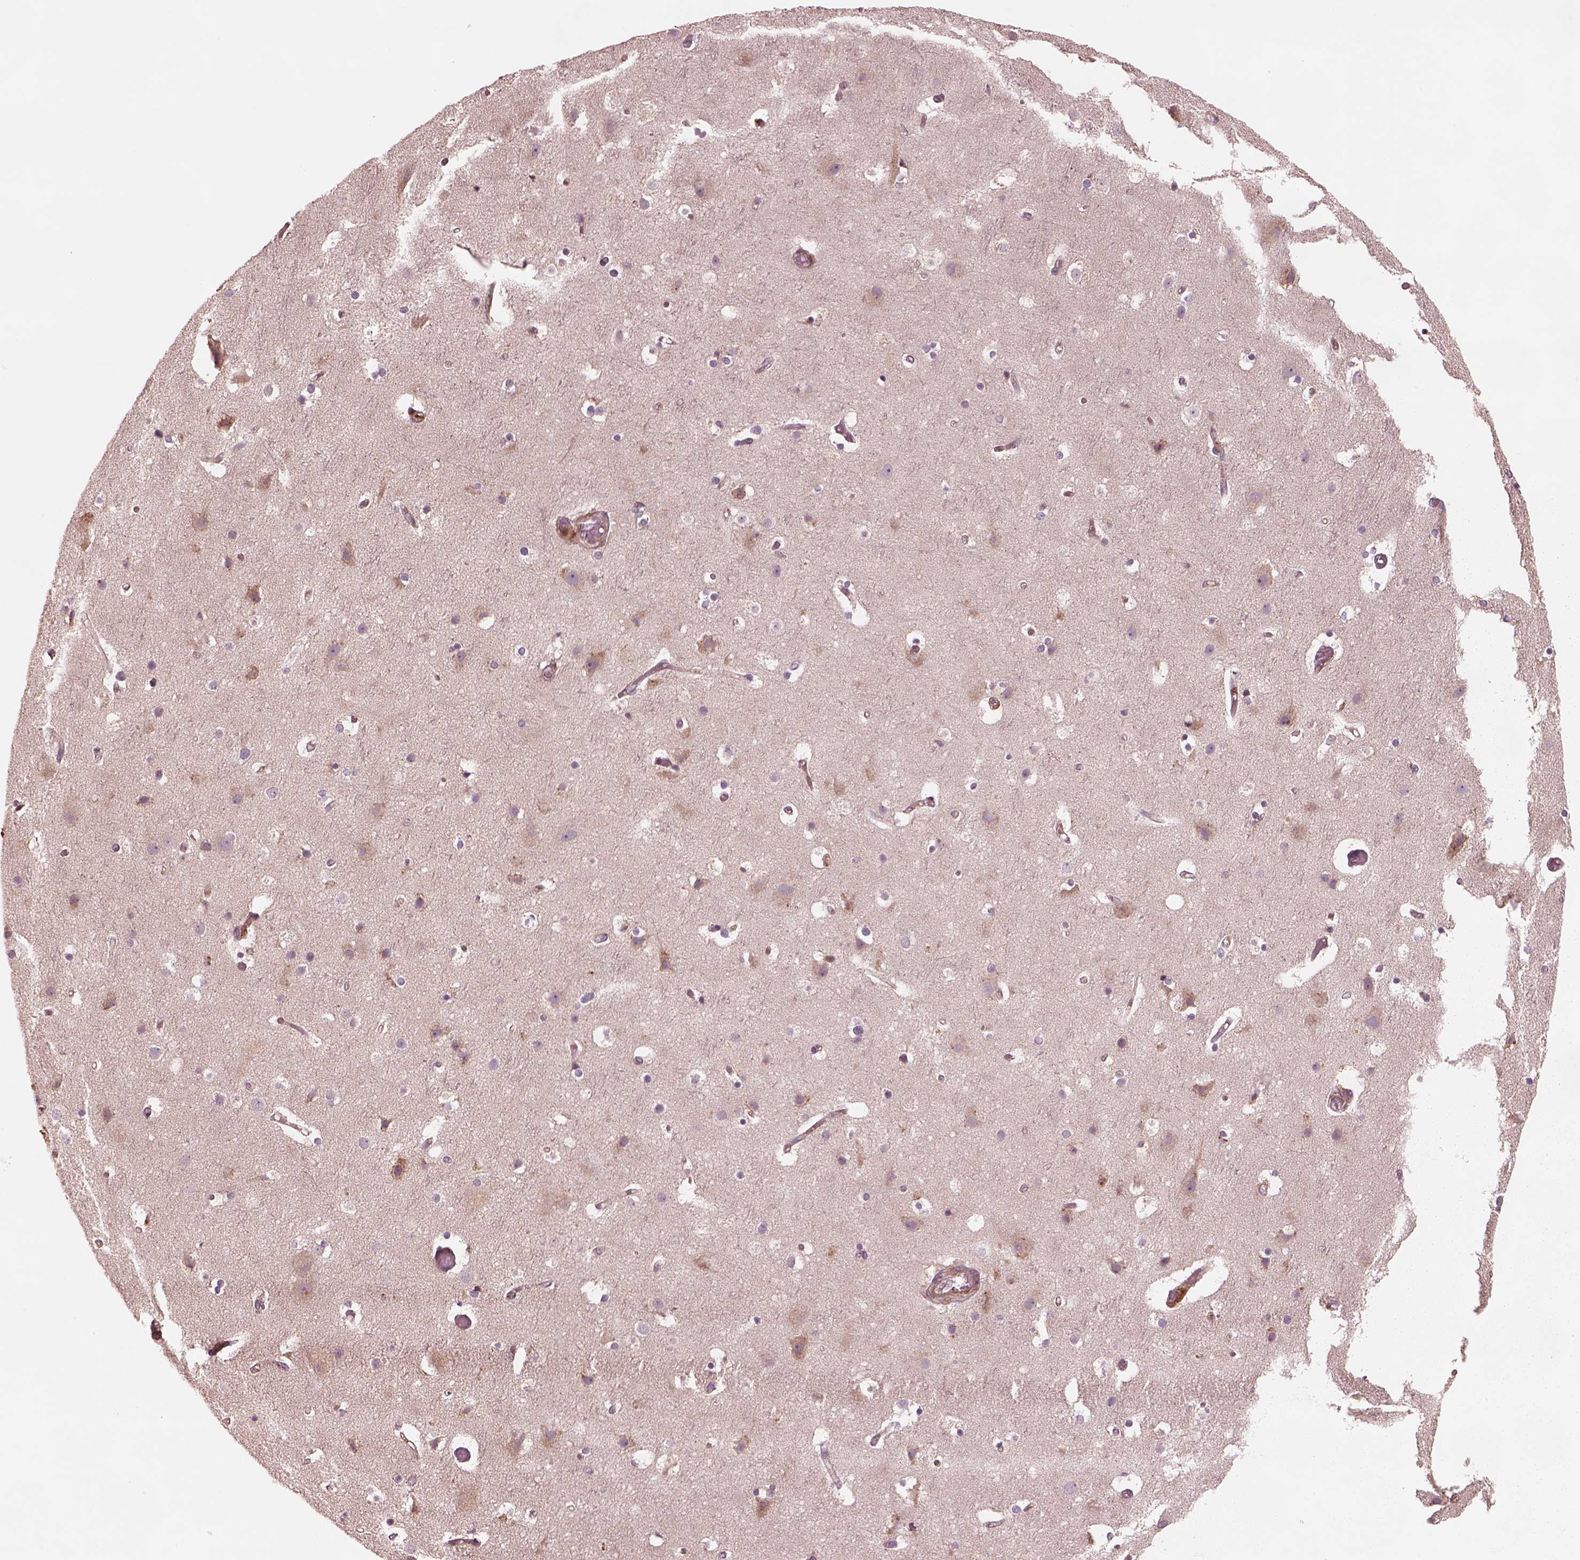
{"staining": {"intensity": "weak", "quantity": ">75%", "location": "cytoplasmic/membranous"}, "tissue": "cerebral cortex", "cell_type": "Endothelial cells", "image_type": "normal", "snomed": [{"axis": "morphology", "description": "Normal tissue, NOS"}, {"axis": "topography", "description": "Cerebral cortex"}], "caption": "Immunohistochemical staining of unremarkable cerebral cortex reveals weak cytoplasmic/membranous protein expression in approximately >75% of endothelial cells. The staining was performed using DAB (3,3'-diaminobenzidine), with brown indicating positive protein expression. Nuclei are stained blue with hematoxylin.", "gene": "ASCC2", "patient": {"sex": "female", "age": 52}}